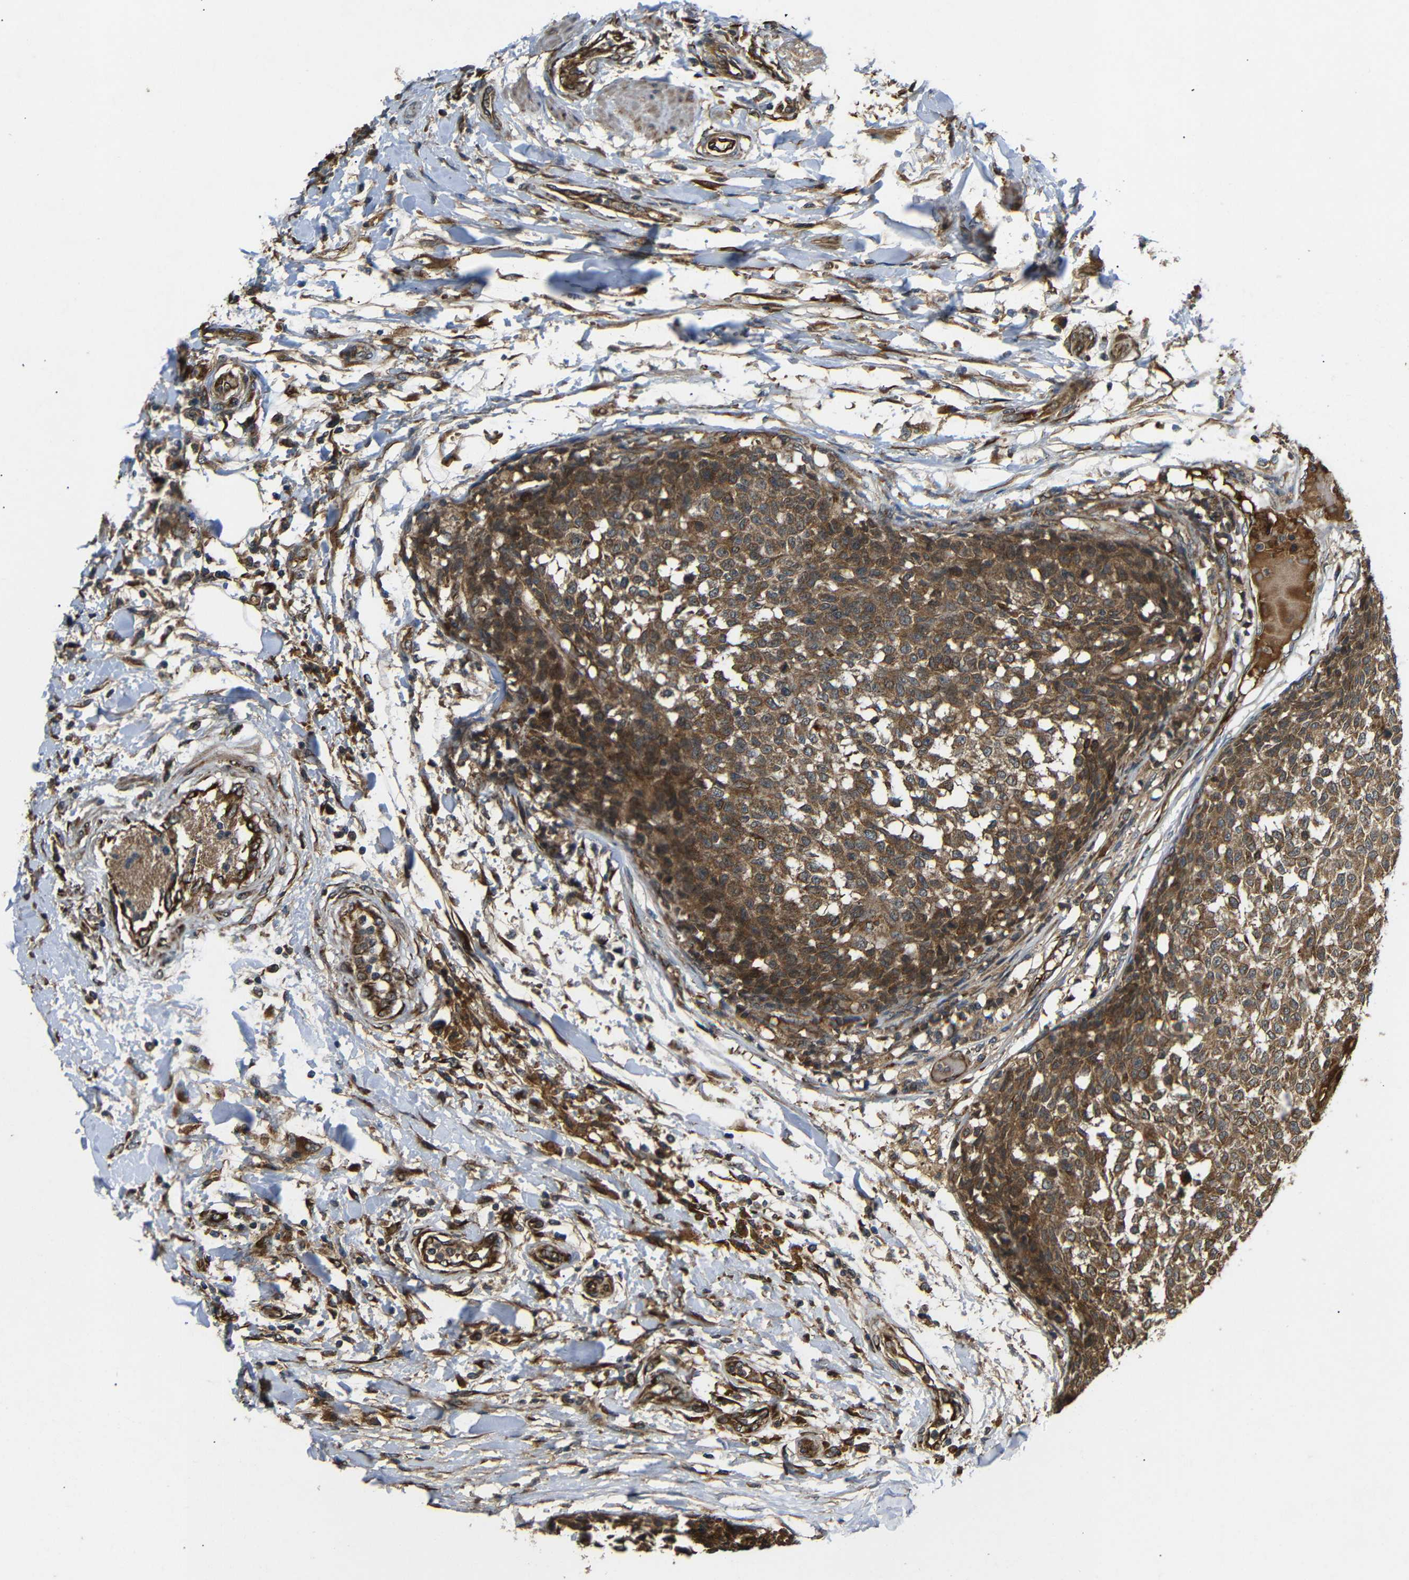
{"staining": {"intensity": "moderate", "quantity": ">75%", "location": "cytoplasmic/membranous"}, "tissue": "testis cancer", "cell_type": "Tumor cells", "image_type": "cancer", "snomed": [{"axis": "morphology", "description": "Seminoma, NOS"}, {"axis": "topography", "description": "Testis"}], "caption": "Moderate cytoplasmic/membranous protein staining is present in approximately >75% of tumor cells in testis cancer. (Brightfield microscopy of DAB IHC at high magnification).", "gene": "TRPC1", "patient": {"sex": "male", "age": 59}}